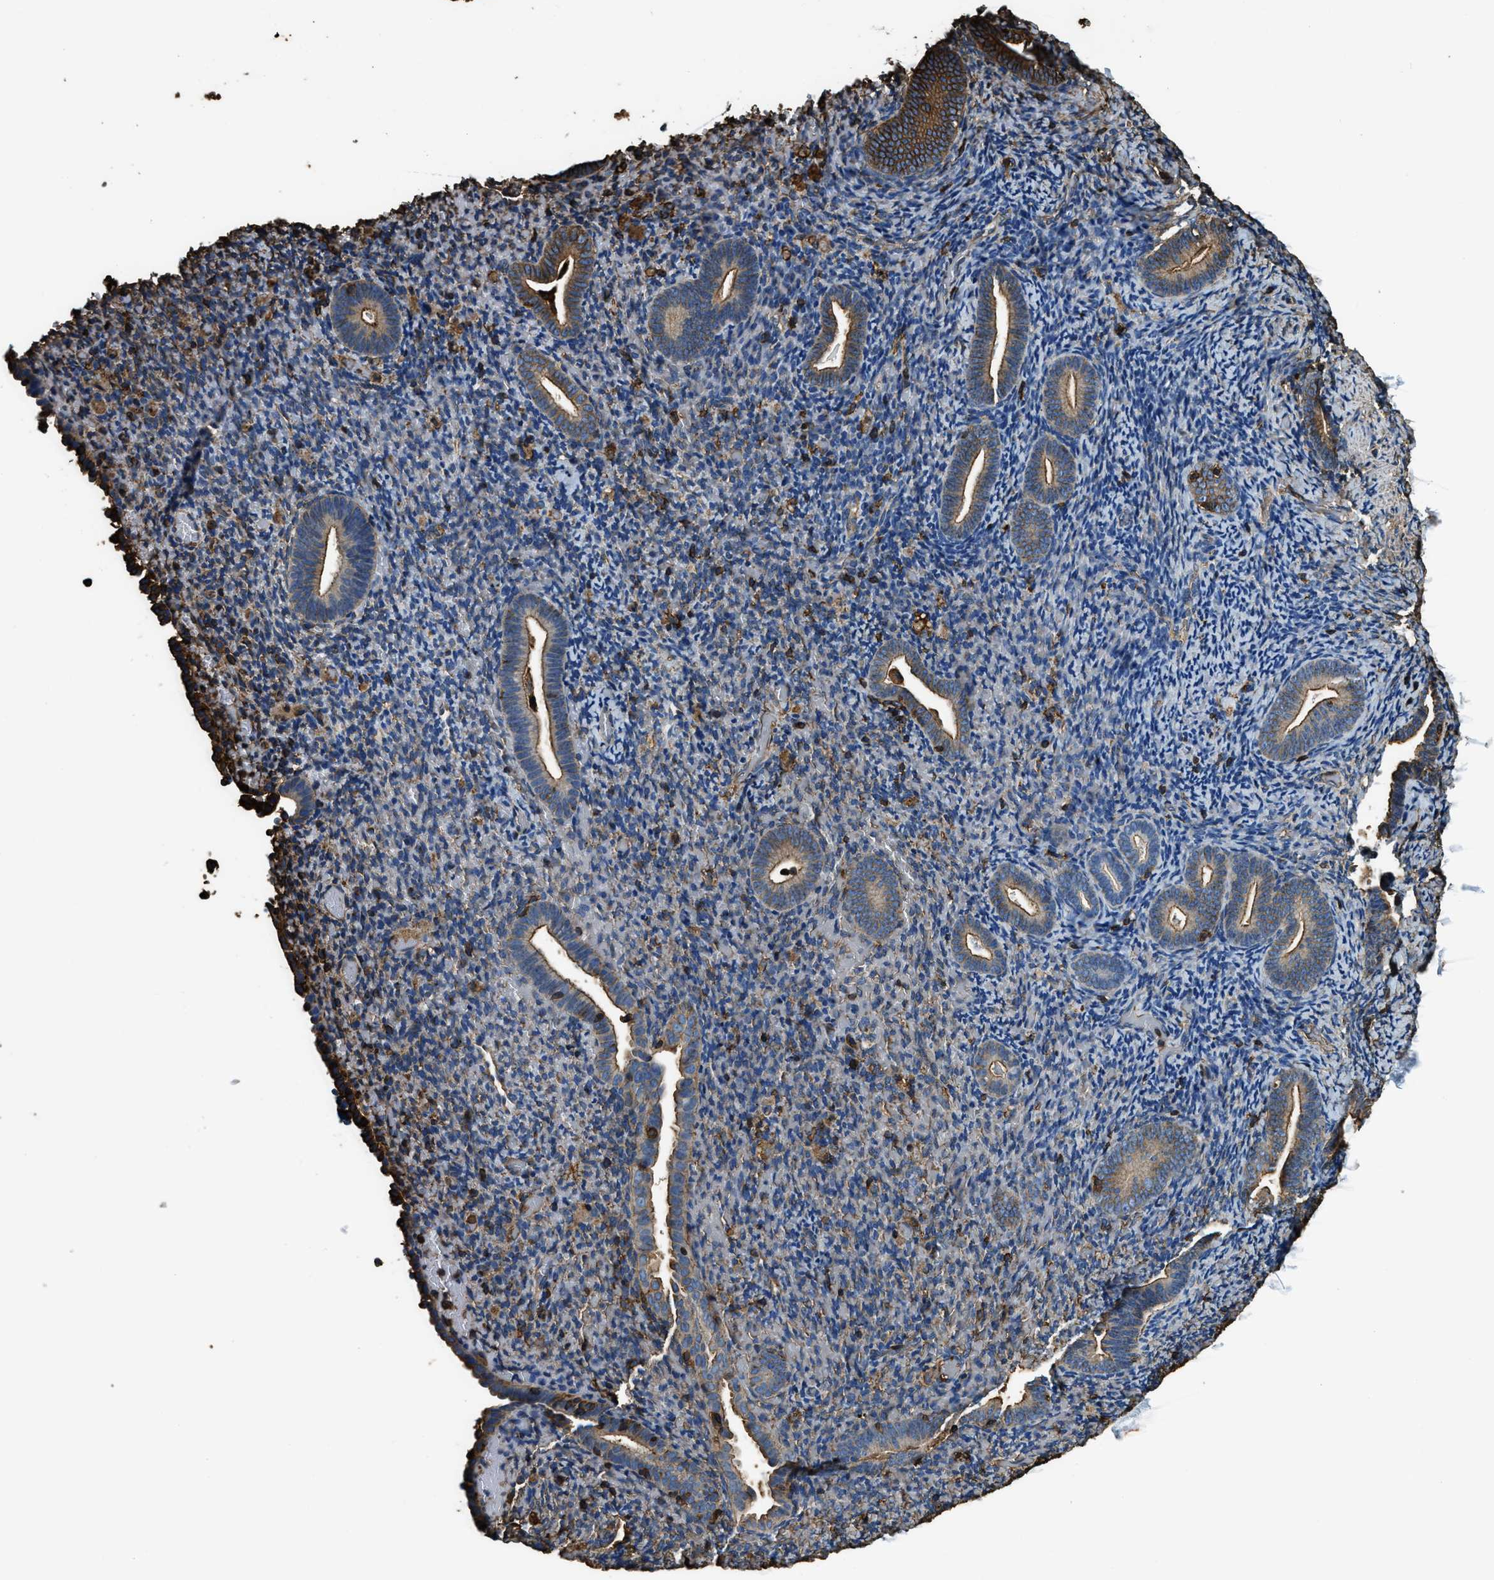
{"staining": {"intensity": "moderate", "quantity": "<25%", "location": "cytoplasmic/membranous"}, "tissue": "endometrium", "cell_type": "Cells in endometrial stroma", "image_type": "normal", "snomed": [{"axis": "morphology", "description": "Normal tissue, NOS"}, {"axis": "topography", "description": "Endometrium"}], "caption": "A micrograph of human endometrium stained for a protein demonstrates moderate cytoplasmic/membranous brown staining in cells in endometrial stroma. (brown staining indicates protein expression, while blue staining denotes nuclei).", "gene": "ACCS", "patient": {"sex": "female", "age": 51}}